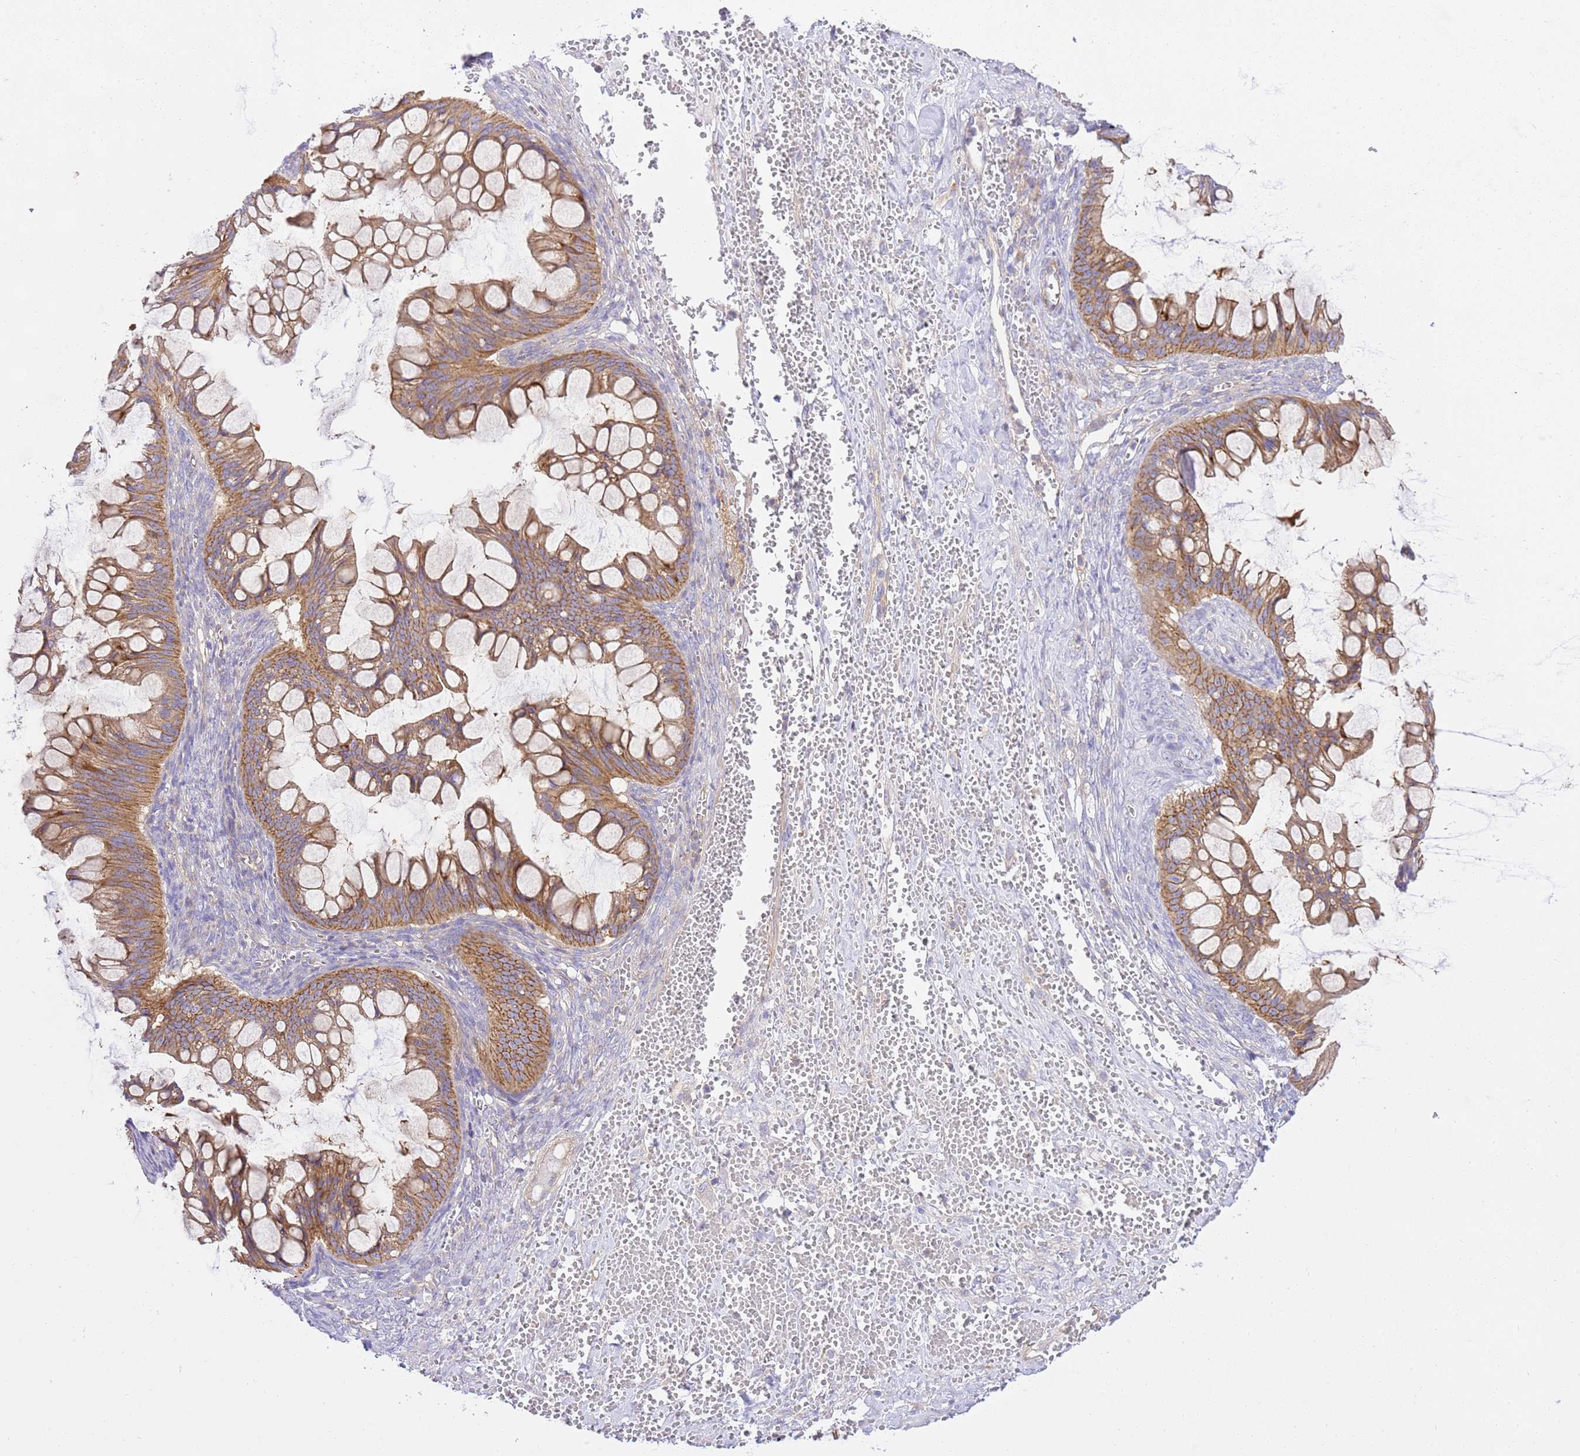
{"staining": {"intensity": "moderate", "quantity": ">75%", "location": "cytoplasmic/membranous"}, "tissue": "ovarian cancer", "cell_type": "Tumor cells", "image_type": "cancer", "snomed": [{"axis": "morphology", "description": "Cystadenocarcinoma, mucinous, NOS"}, {"axis": "topography", "description": "Ovary"}], "caption": "This histopathology image displays ovarian cancer (mucinous cystadenocarcinoma) stained with immunohistochemistry to label a protein in brown. The cytoplasmic/membranous of tumor cells show moderate positivity for the protein. Nuclei are counter-stained blue.", "gene": "EFCAB8", "patient": {"sex": "female", "age": 73}}